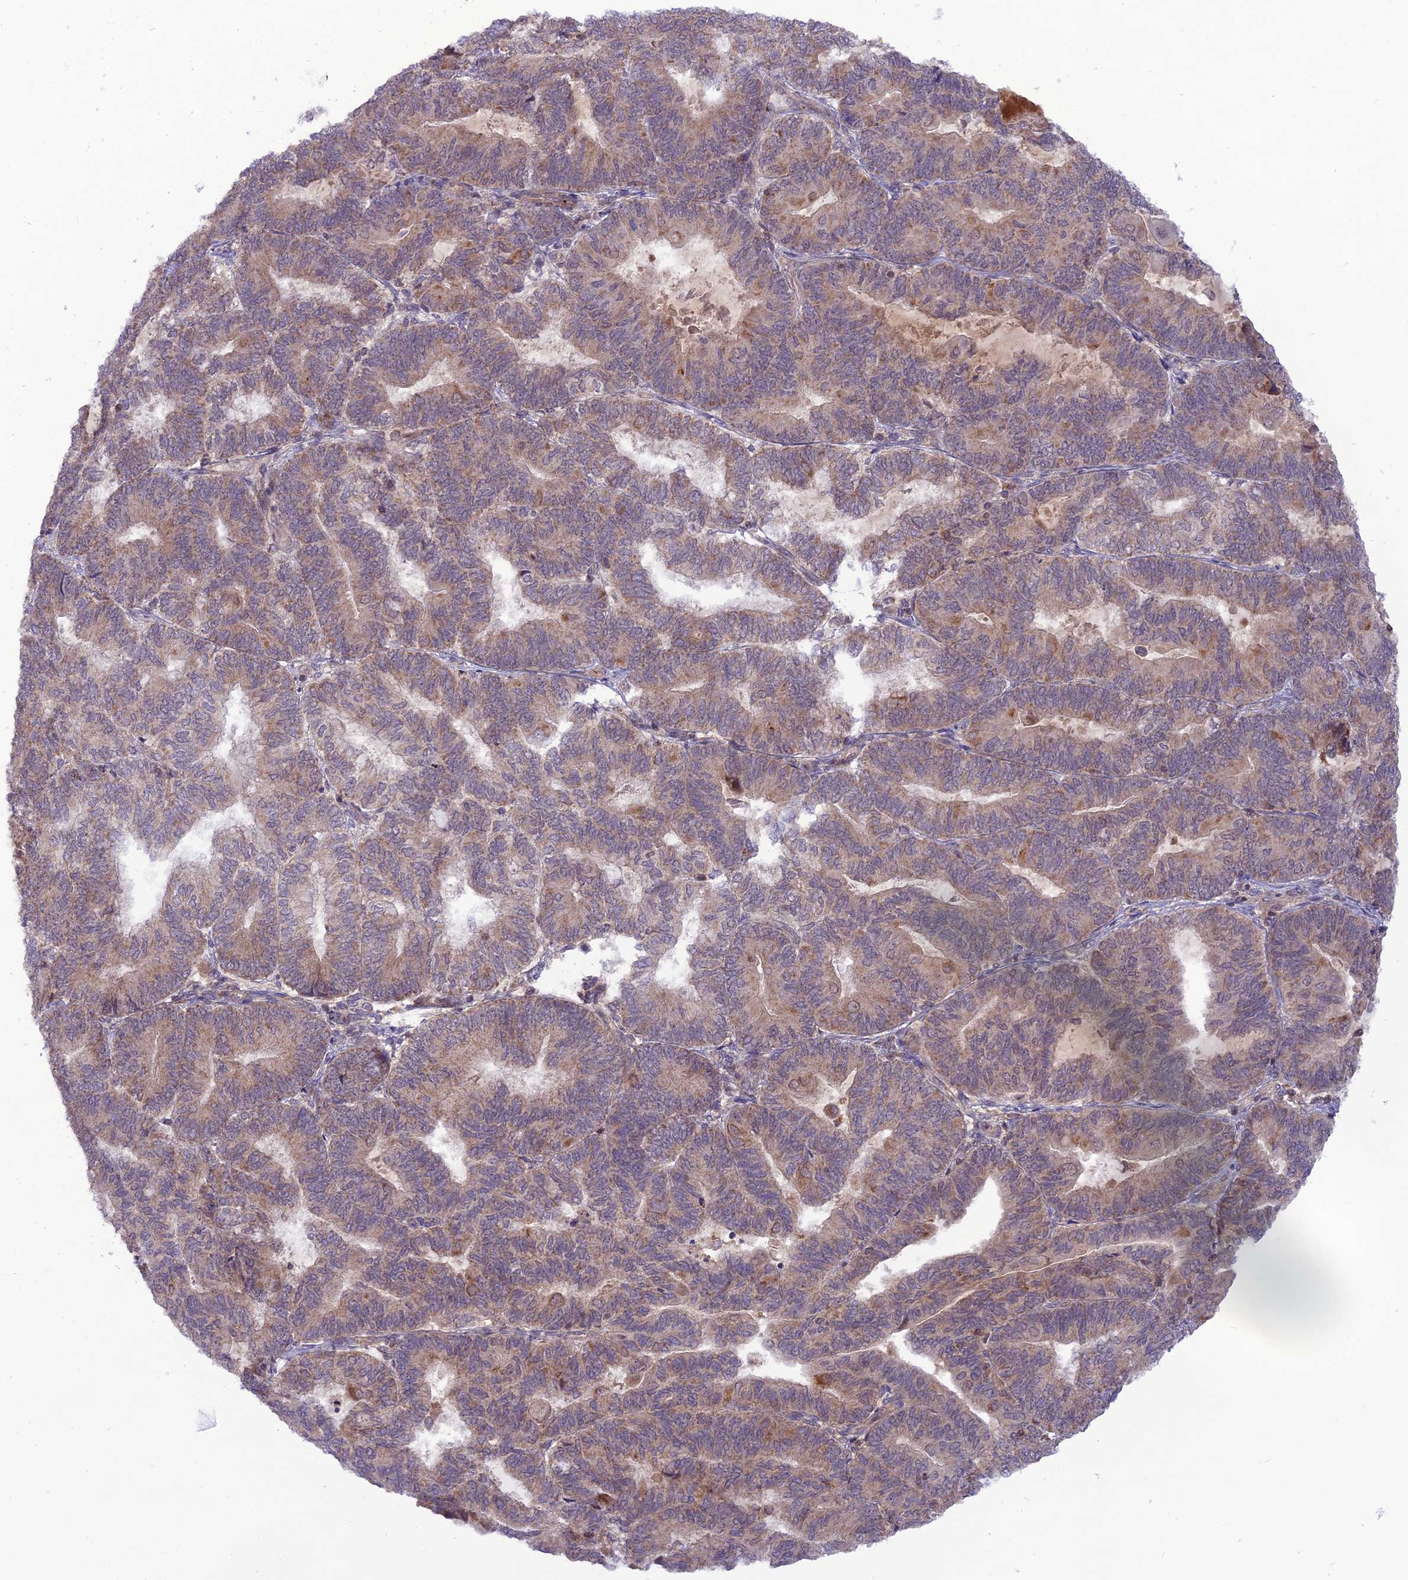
{"staining": {"intensity": "weak", "quantity": "25%-75%", "location": "cytoplasmic/membranous"}, "tissue": "endometrial cancer", "cell_type": "Tumor cells", "image_type": "cancer", "snomed": [{"axis": "morphology", "description": "Adenocarcinoma, NOS"}, {"axis": "topography", "description": "Endometrium"}], "caption": "Immunohistochemical staining of adenocarcinoma (endometrial) exhibits low levels of weak cytoplasmic/membranous protein staining in approximately 25%-75% of tumor cells.", "gene": "NDUFC1", "patient": {"sex": "female", "age": 81}}